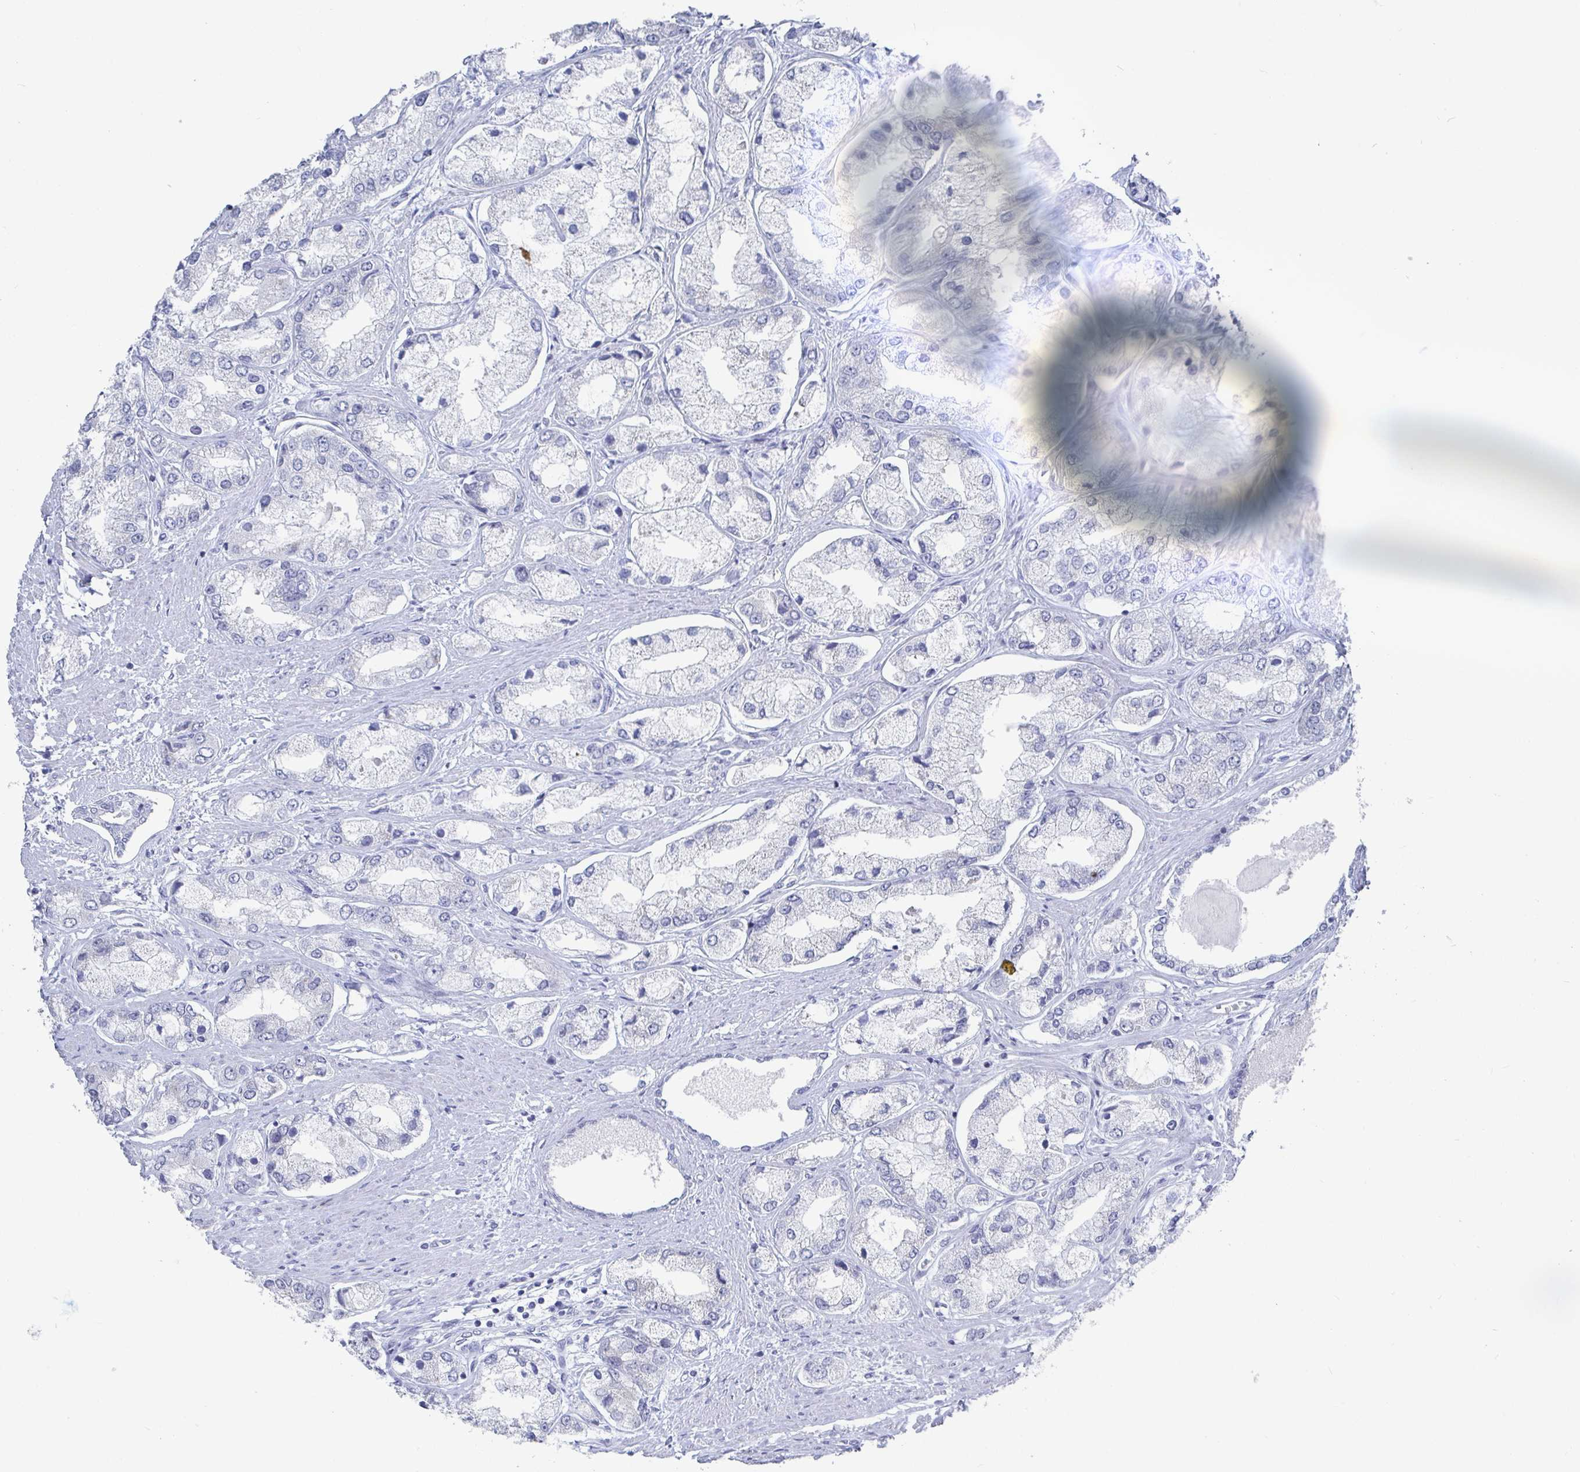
{"staining": {"intensity": "negative", "quantity": "none", "location": "none"}, "tissue": "prostate cancer", "cell_type": "Tumor cells", "image_type": "cancer", "snomed": [{"axis": "morphology", "description": "Adenocarcinoma, Low grade"}, {"axis": "topography", "description": "Prostate"}], "caption": "A micrograph of prostate cancer (low-grade adenocarcinoma) stained for a protein demonstrates no brown staining in tumor cells.", "gene": "CAMKV", "patient": {"sex": "male", "age": 69}}